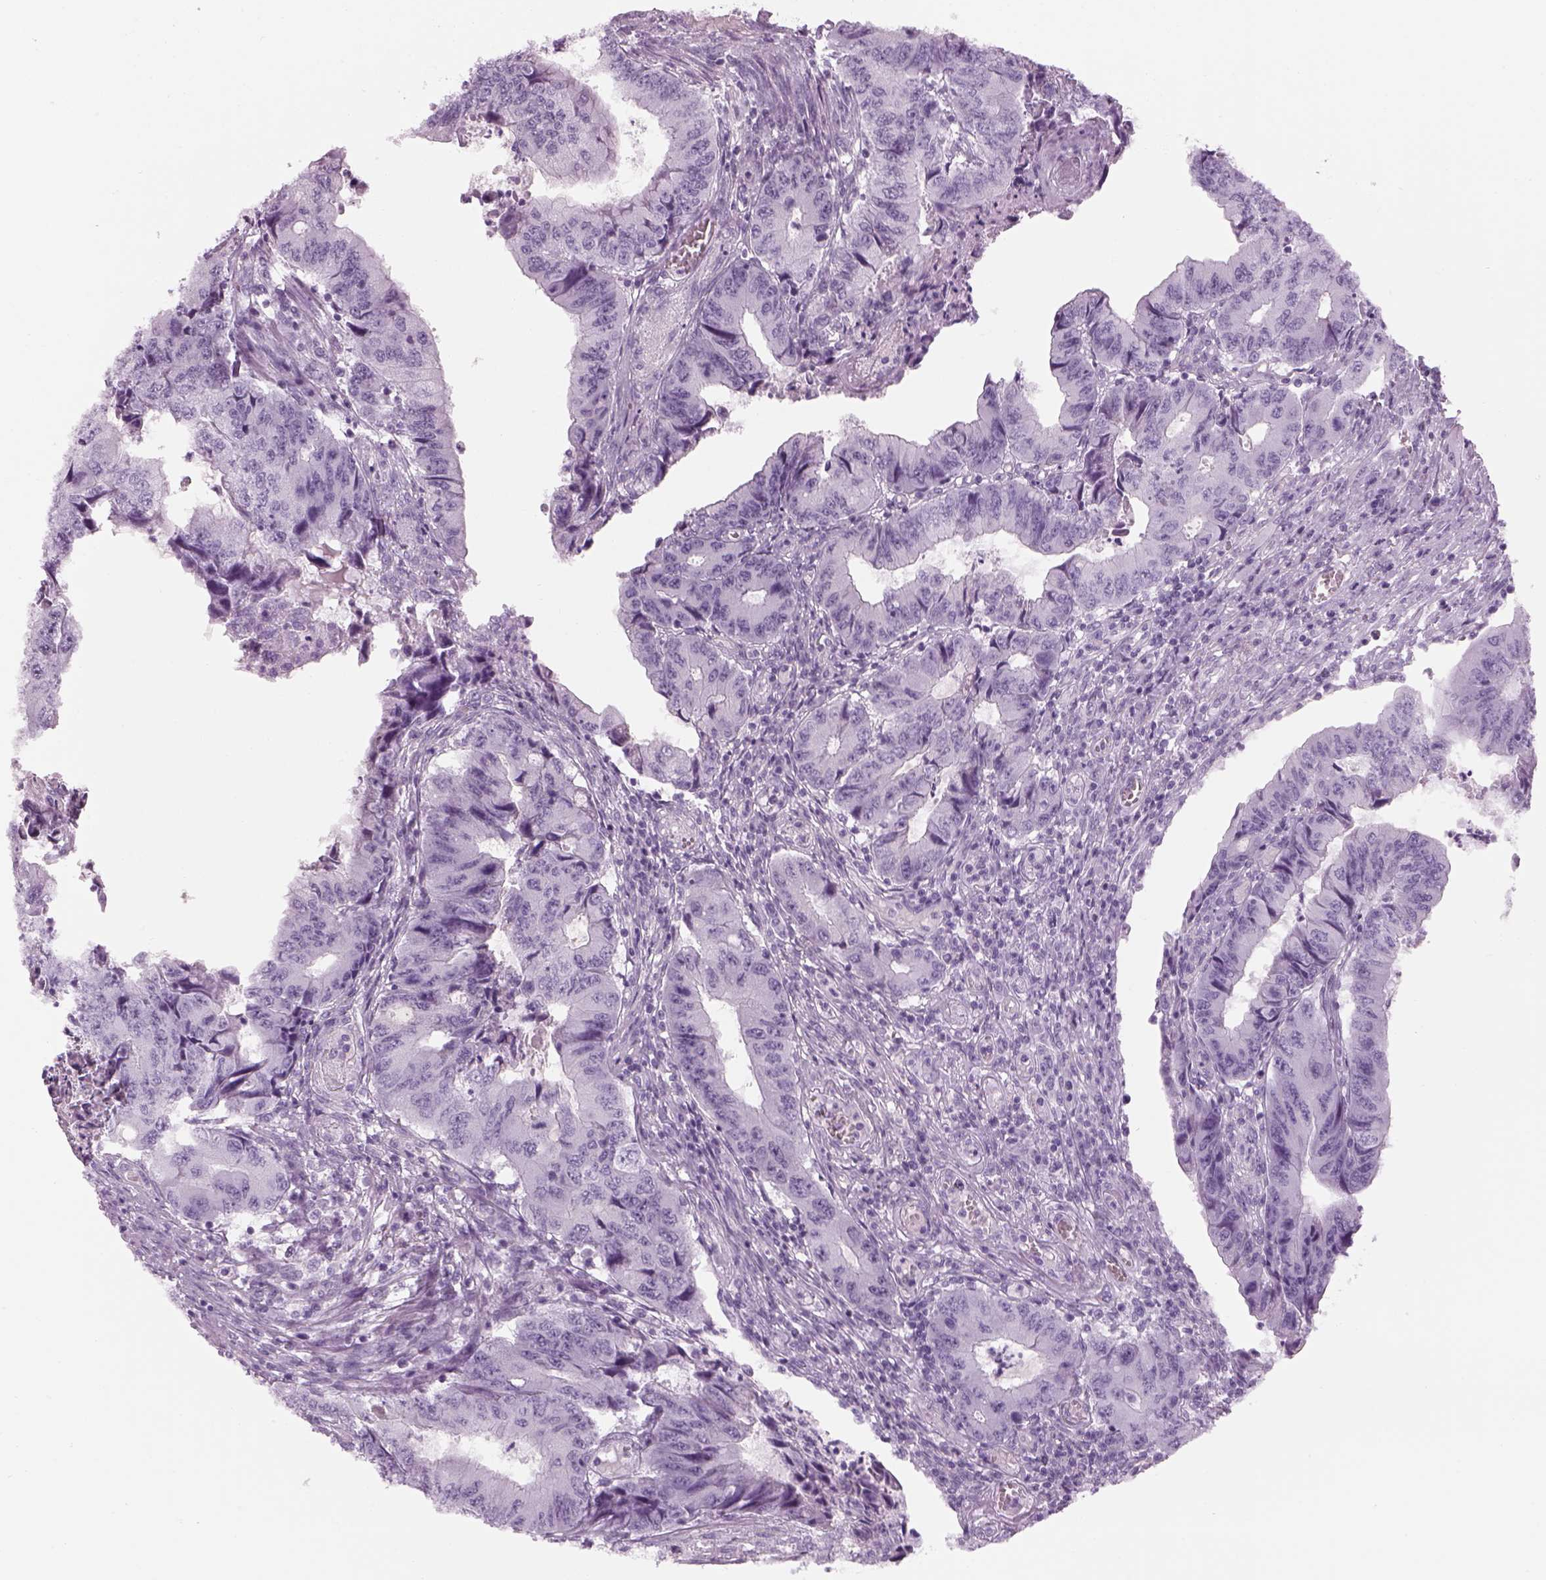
{"staining": {"intensity": "negative", "quantity": "none", "location": "none"}, "tissue": "colorectal cancer", "cell_type": "Tumor cells", "image_type": "cancer", "snomed": [{"axis": "morphology", "description": "Adenocarcinoma, NOS"}, {"axis": "topography", "description": "Colon"}], "caption": "Immunohistochemistry (IHC) histopathology image of neoplastic tissue: human colorectal cancer stained with DAB reveals no significant protein positivity in tumor cells.", "gene": "PABPC1L2B", "patient": {"sex": "male", "age": 53}}